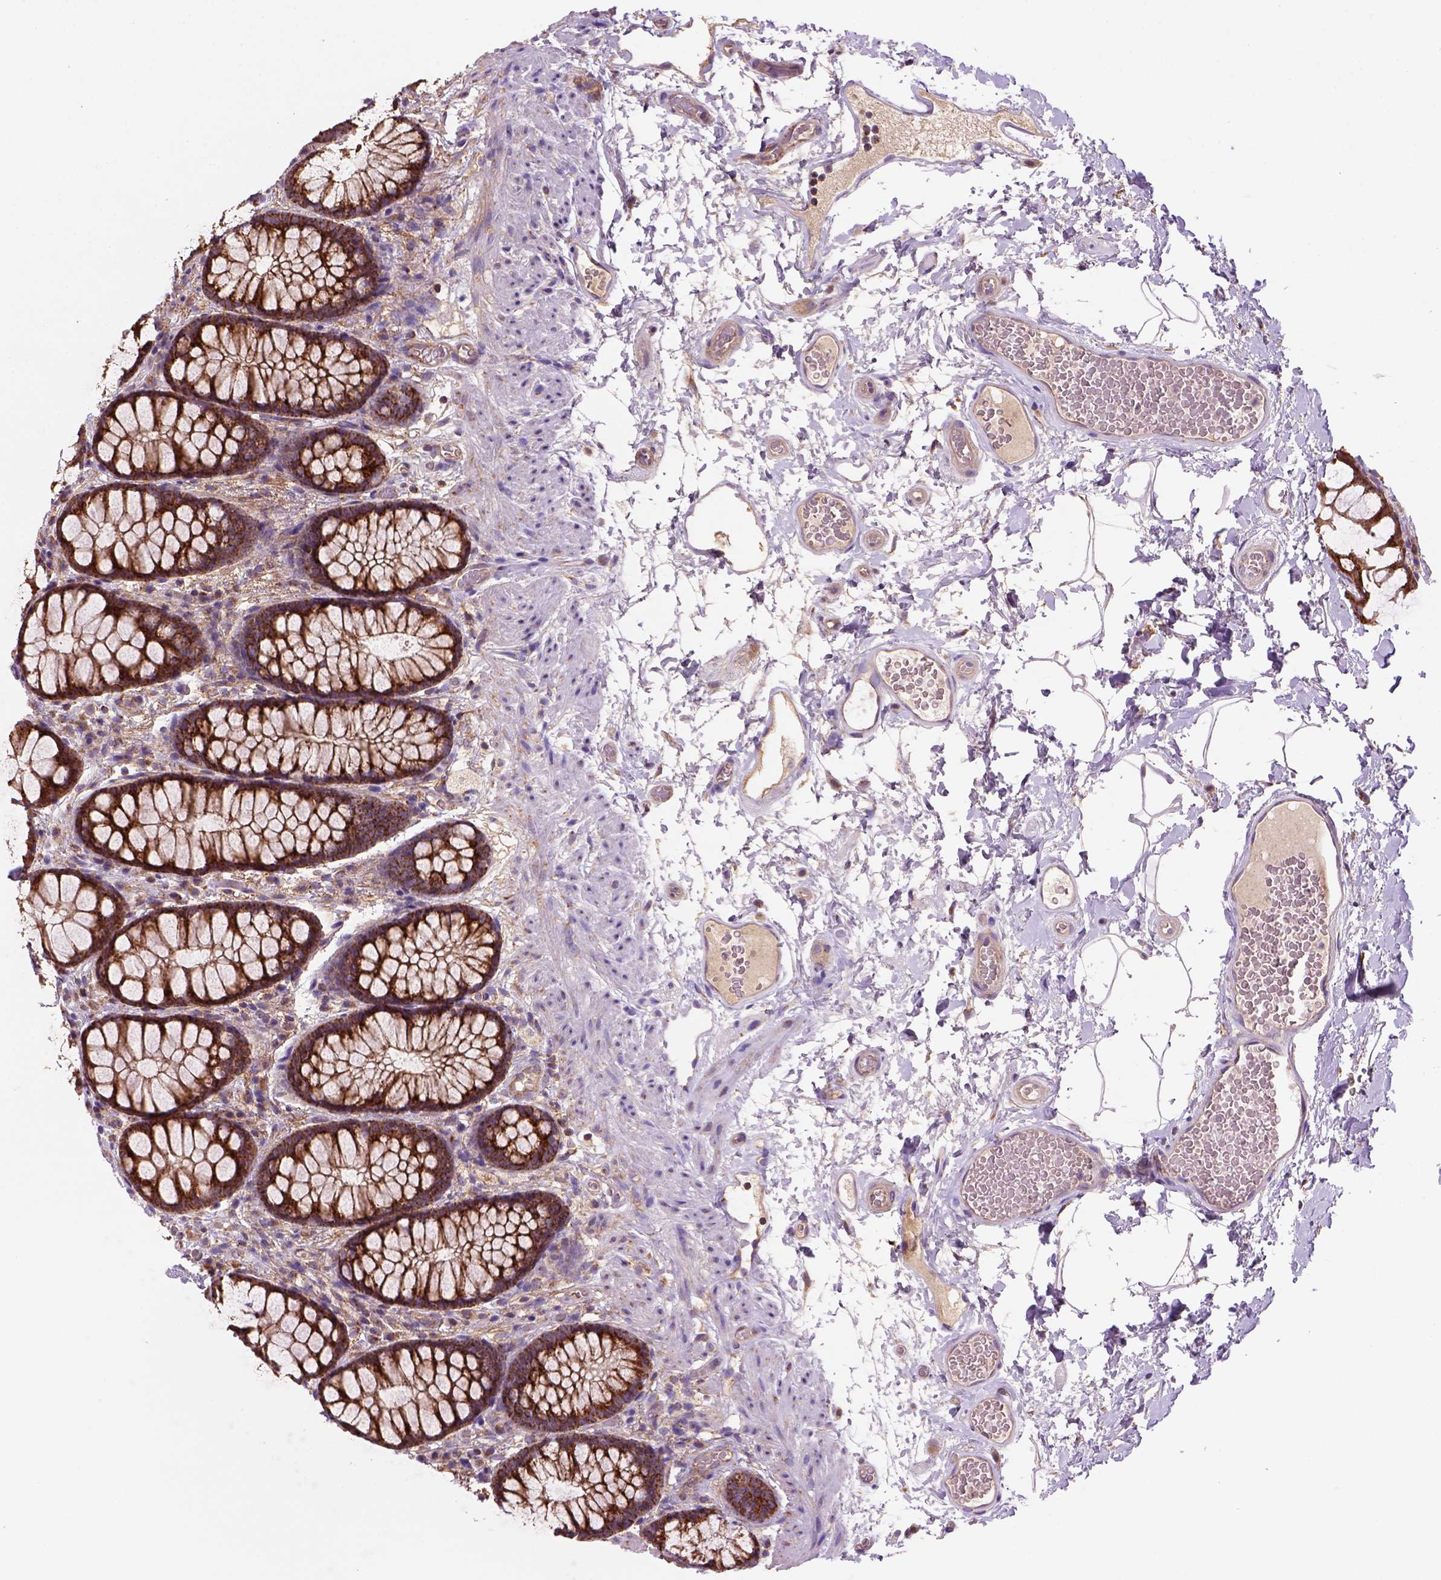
{"staining": {"intensity": "strong", "quantity": ">75%", "location": "cytoplasmic/membranous"}, "tissue": "rectum", "cell_type": "Glandular cells", "image_type": "normal", "snomed": [{"axis": "morphology", "description": "Normal tissue, NOS"}, {"axis": "topography", "description": "Rectum"}], "caption": "Glandular cells display strong cytoplasmic/membranous staining in approximately >75% of cells in normal rectum. The staining is performed using DAB (3,3'-diaminobenzidine) brown chromogen to label protein expression. The nuclei are counter-stained blue using hematoxylin.", "gene": "WARS2", "patient": {"sex": "female", "age": 62}}